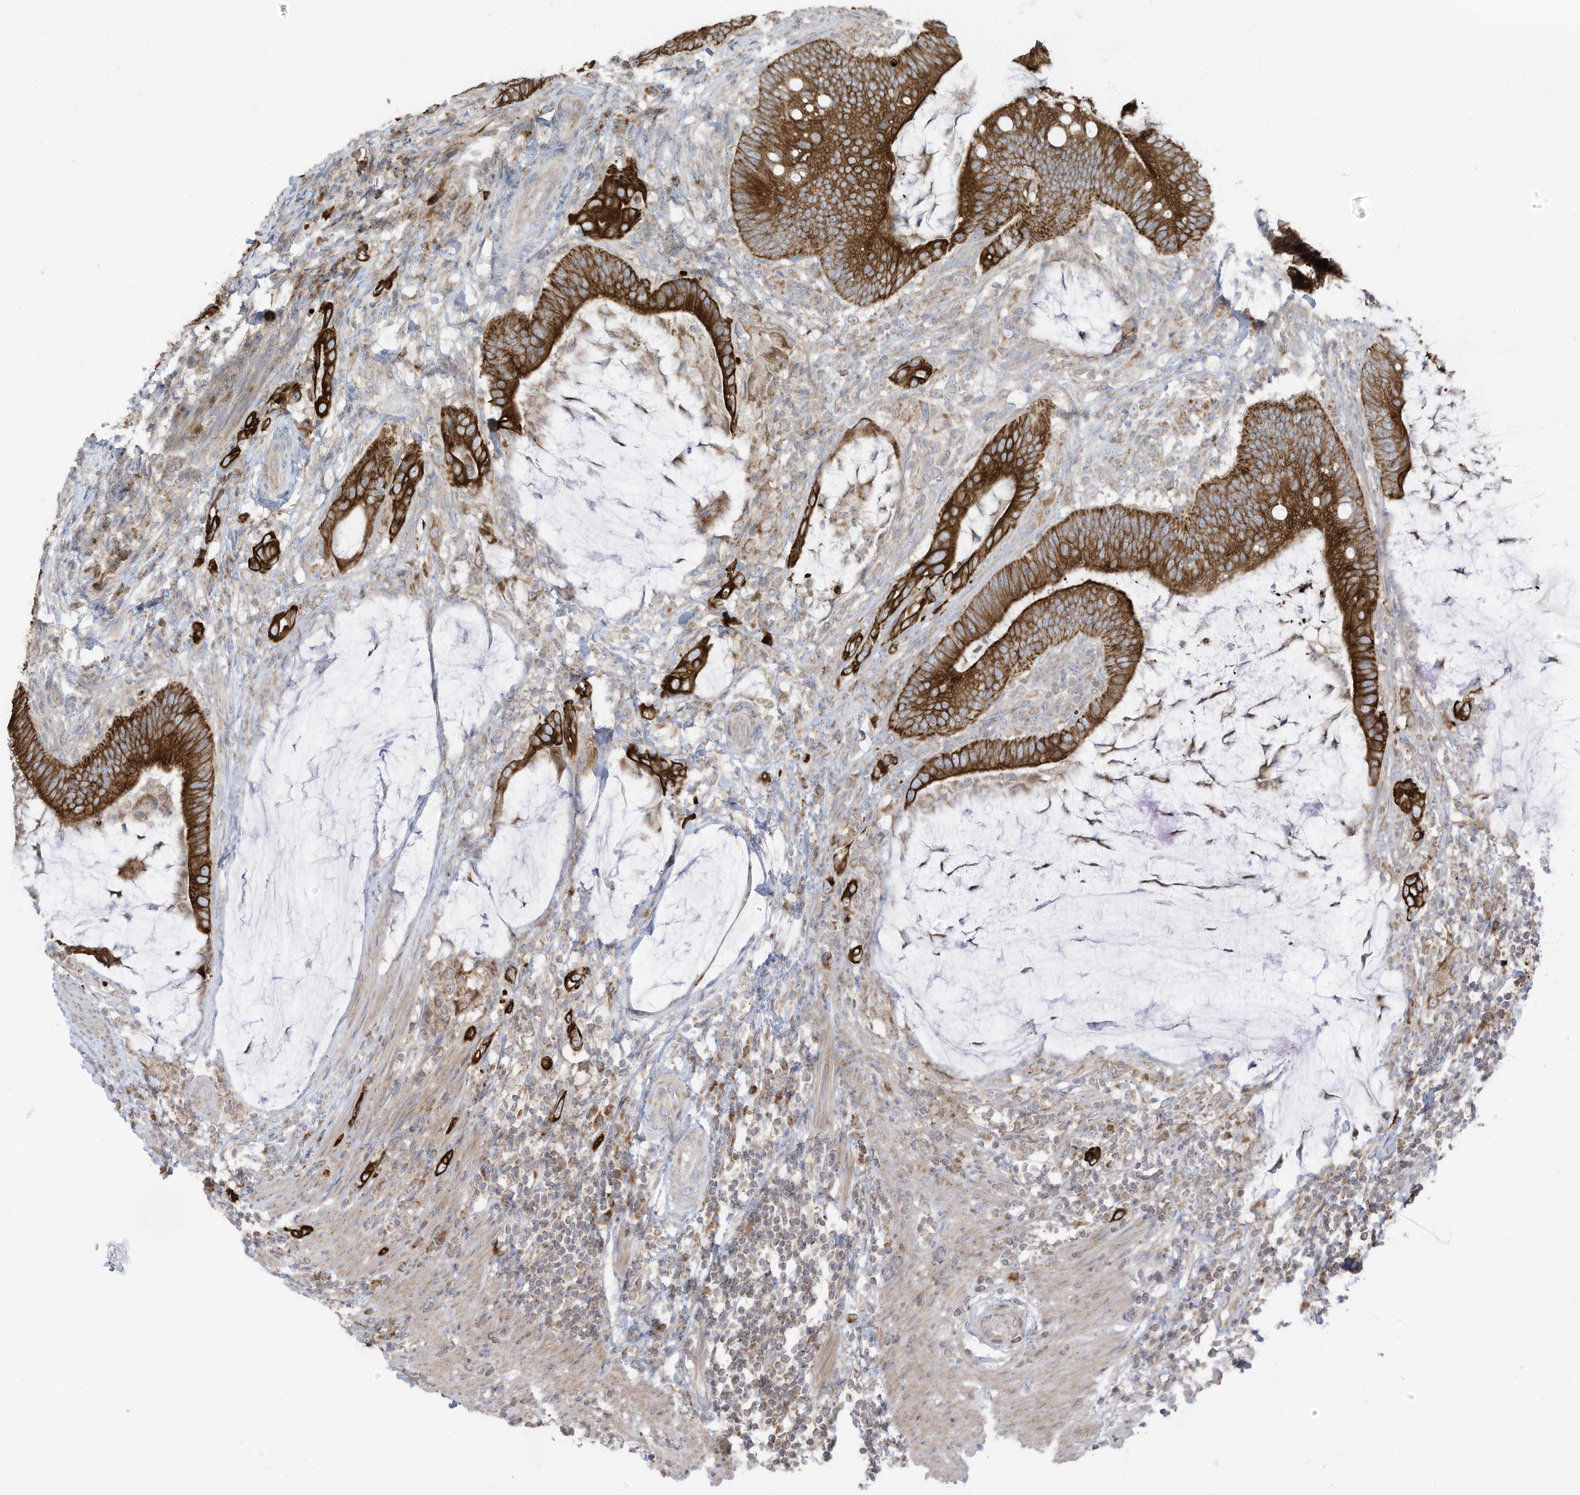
{"staining": {"intensity": "strong", "quantity": ">75%", "location": "cytoplasmic/membranous"}, "tissue": "colorectal cancer", "cell_type": "Tumor cells", "image_type": "cancer", "snomed": [{"axis": "morphology", "description": "Adenocarcinoma, NOS"}, {"axis": "topography", "description": "Colon"}], "caption": "DAB (3,3'-diaminobenzidine) immunohistochemical staining of colorectal cancer displays strong cytoplasmic/membranous protein positivity in about >75% of tumor cells.", "gene": "CGAS", "patient": {"sex": "female", "age": 66}}